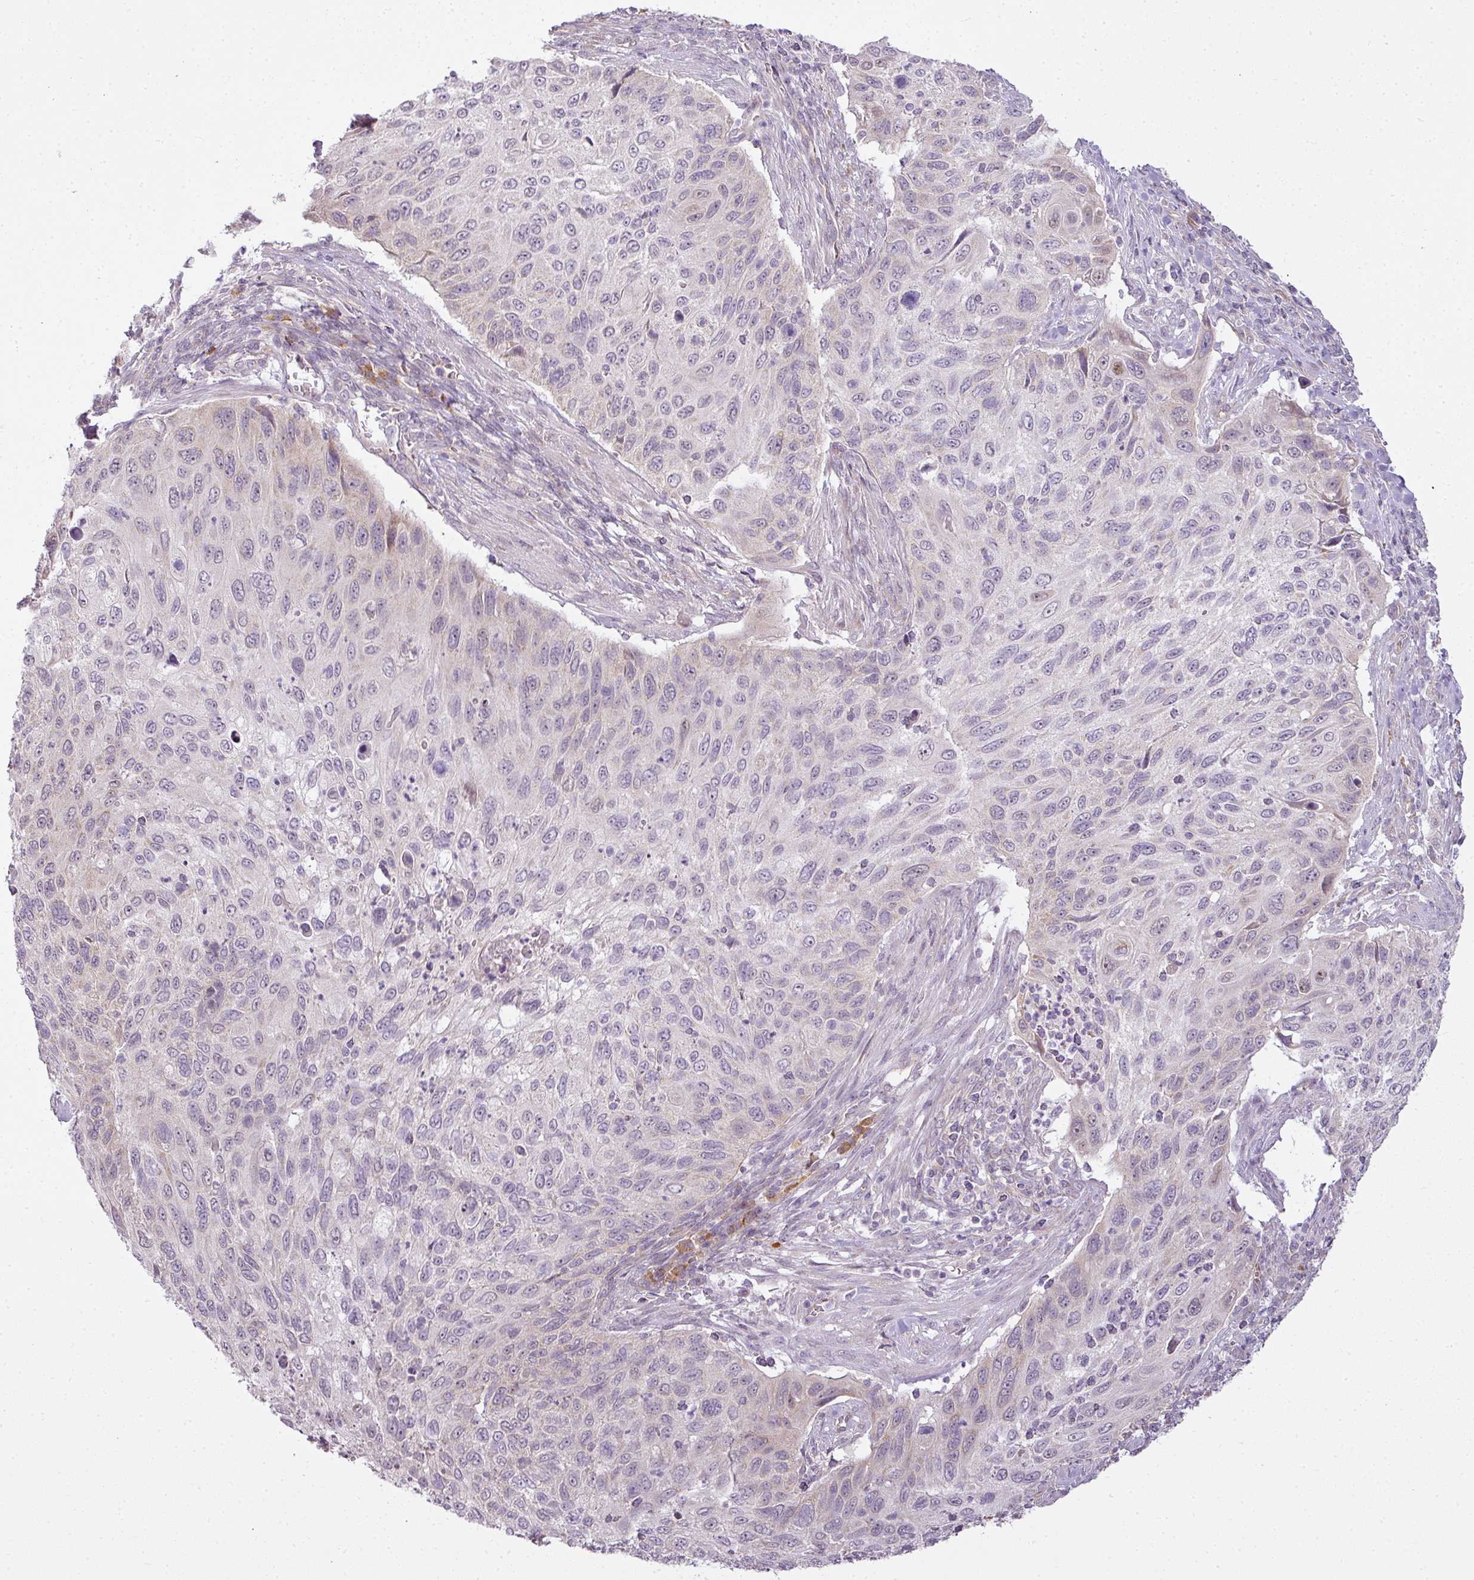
{"staining": {"intensity": "negative", "quantity": "none", "location": "none"}, "tissue": "cervical cancer", "cell_type": "Tumor cells", "image_type": "cancer", "snomed": [{"axis": "morphology", "description": "Squamous cell carcinoma, NOS"}, {"axis": "topography", "description": "Cervix"}], "caption": "Protein analysis of cervical cancer exhibits no significant positivity in tumor cells.", "gene": "LY75", "patient": {"sex": "female", "age": 70}}